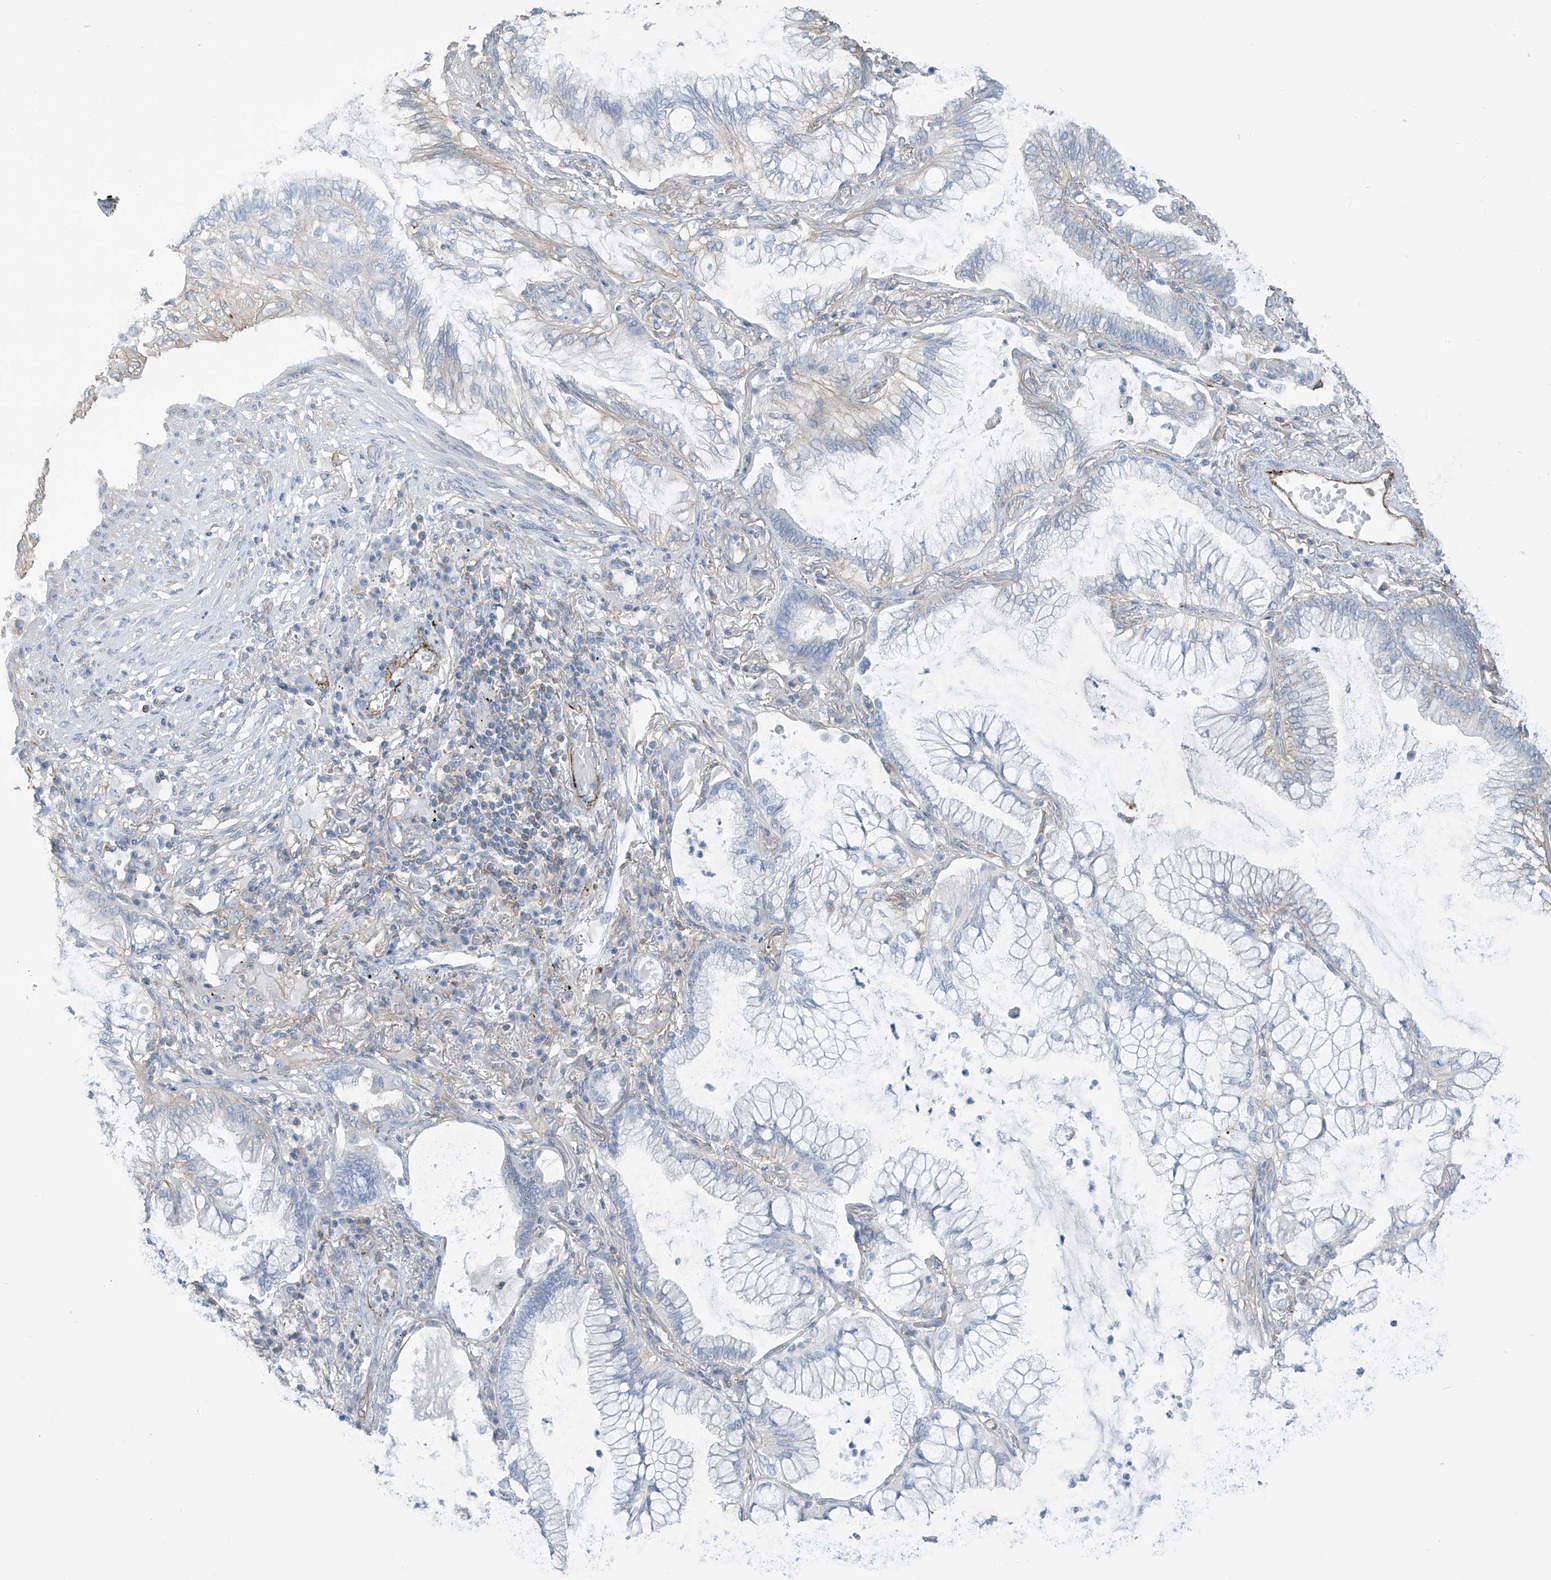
{"staining": {"intensity": "negative", "quantity": "none", "location": "none"}, "tissue": "lung cancer", "cell_type": "Tumor cells", "image_type": "cancer", "snomed": [{"axis": "morphology", "description": "Adenocarcinoma, NOS"}, {"axis": "topography", "description": "Lung"}], "caption": "Tumor cells show no significant protein expression in lung cancer (adenocarcinoma).", "gene": "ZNF846", "patient": {"sex": "female", "age": 70}}